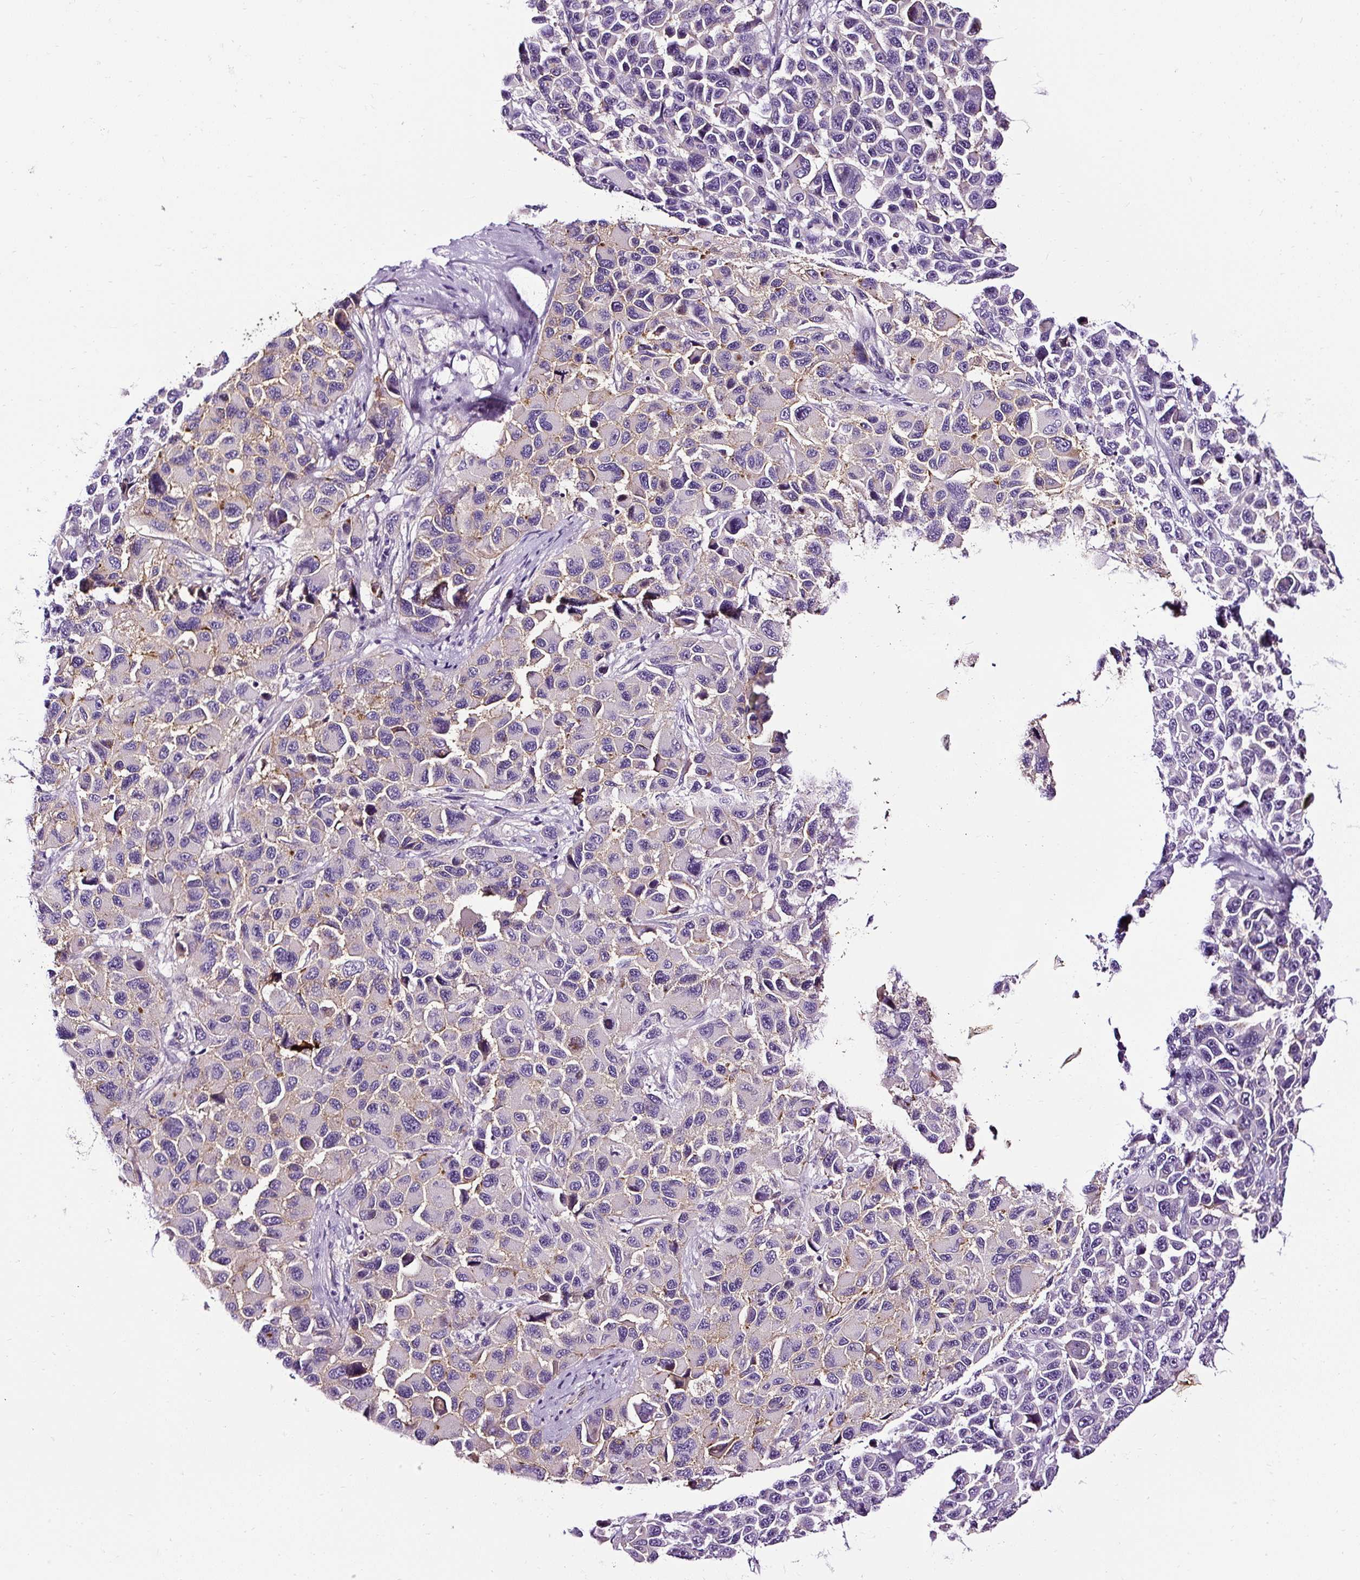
{"staining": {"intensity": "negative", "quantity": "none", "location": "none"}, "tissue": "melanoma", "cell_type": "Tumor cells", "image_type": "cancer", "snomed": [{"axis": "morphology", "description": "Malignant melanoma, NOS"}, {"axis": "topography", "description": "Skin"}], "caption": "DAB immunohistochemical staining of human malignant melanoma exhibits no significant staining in tumor cells.", "gene": "SLC7A8", "patient": {"sex": "male", "age": 53}}